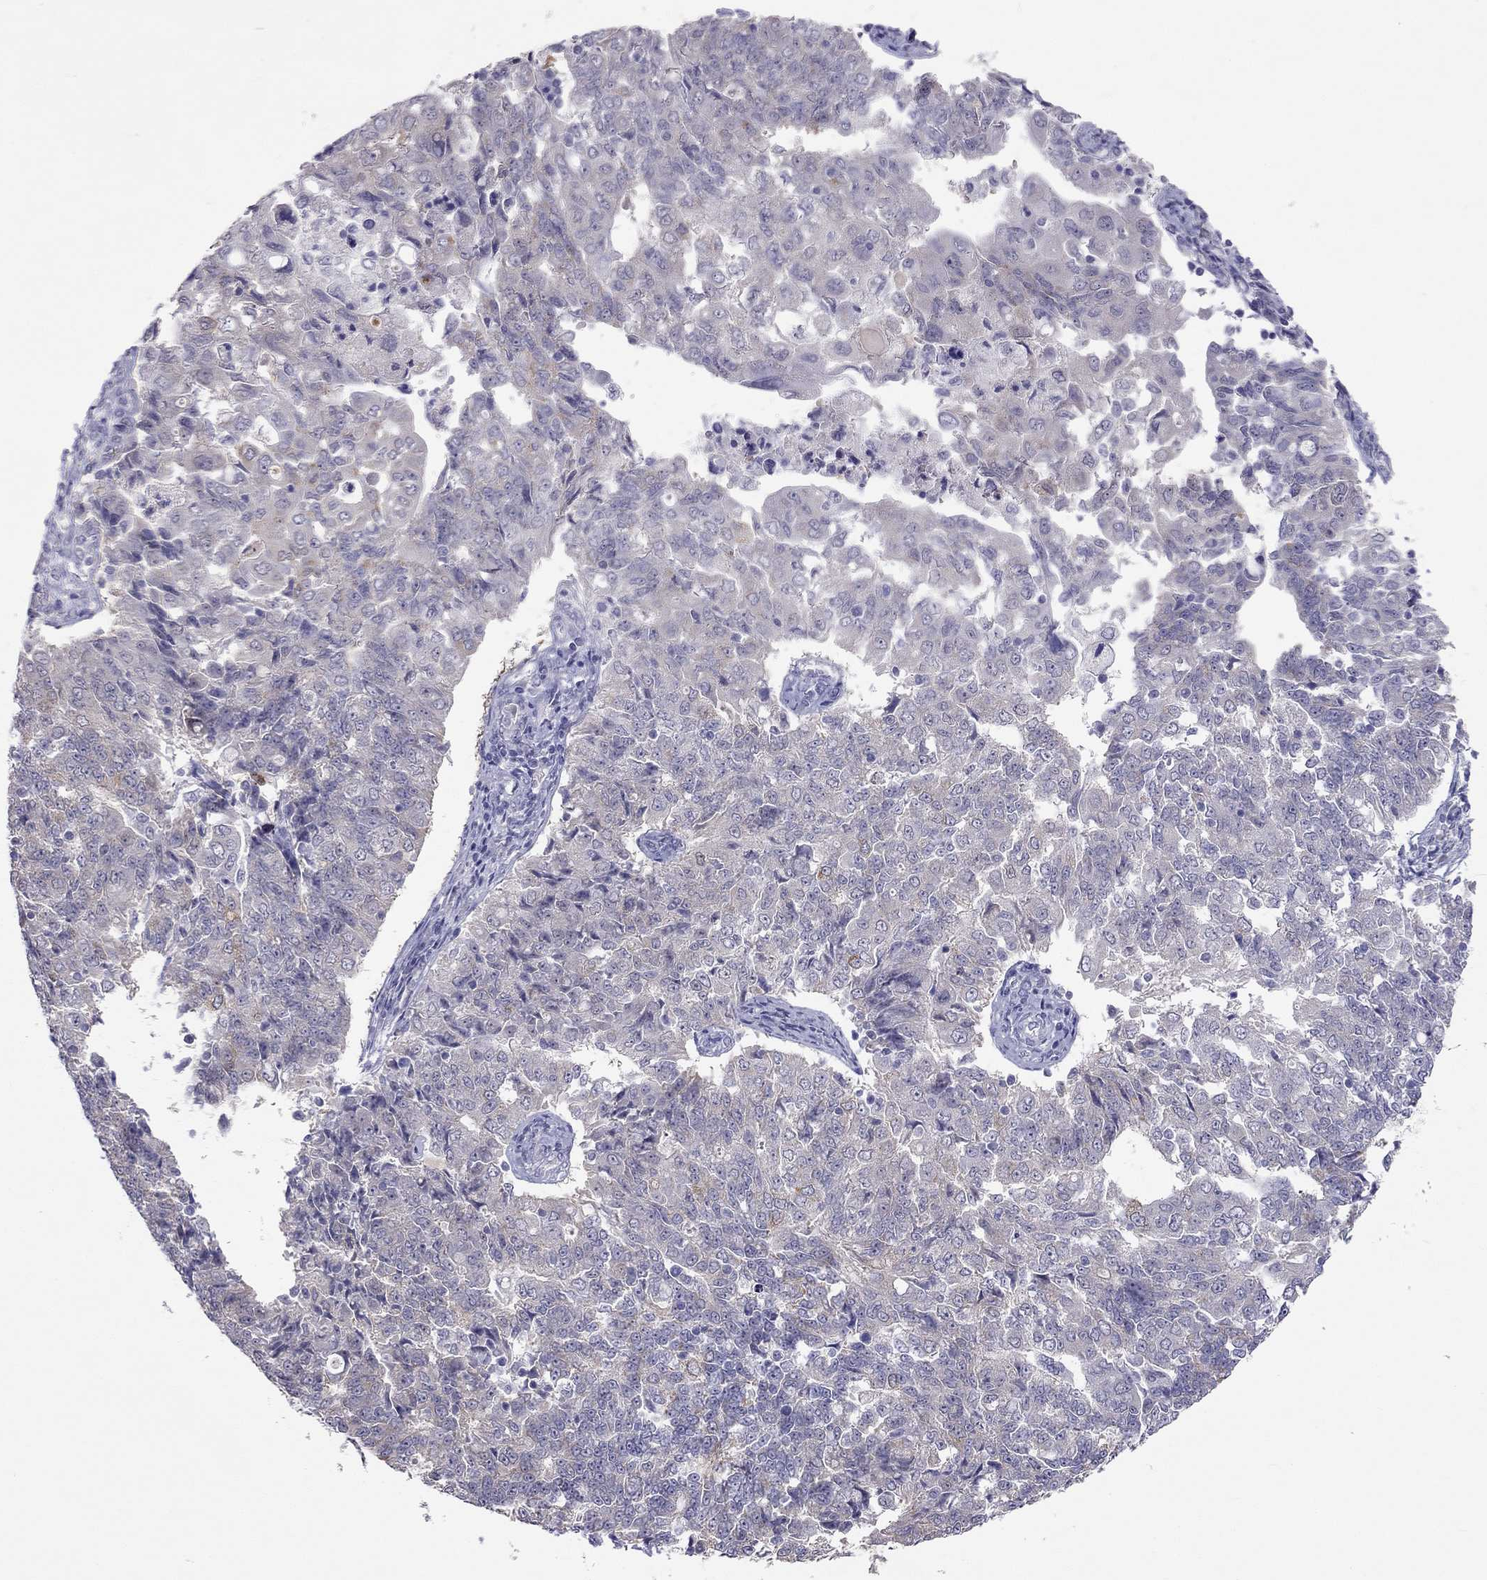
{"staining": {"intensity": "moderate", "quantity": "<25%", "location": "cytoplasmic/membranous"}, "tissue": "endometrial cancer", "cell_type": "Tumor cells", "image_type": "cancer", "snomed": [{"axis": "morphology", "description": "Adenocarcinoma, NOS"}, {"axis": "topography", "description": "Endometrium"}], "caption": "Human adenocarcinoma (endometrial) stained with a protein marker displays moderate staining in tumor cells.", "gene": "C16orf89", "patient": {"sex": "female", "age": 43}}